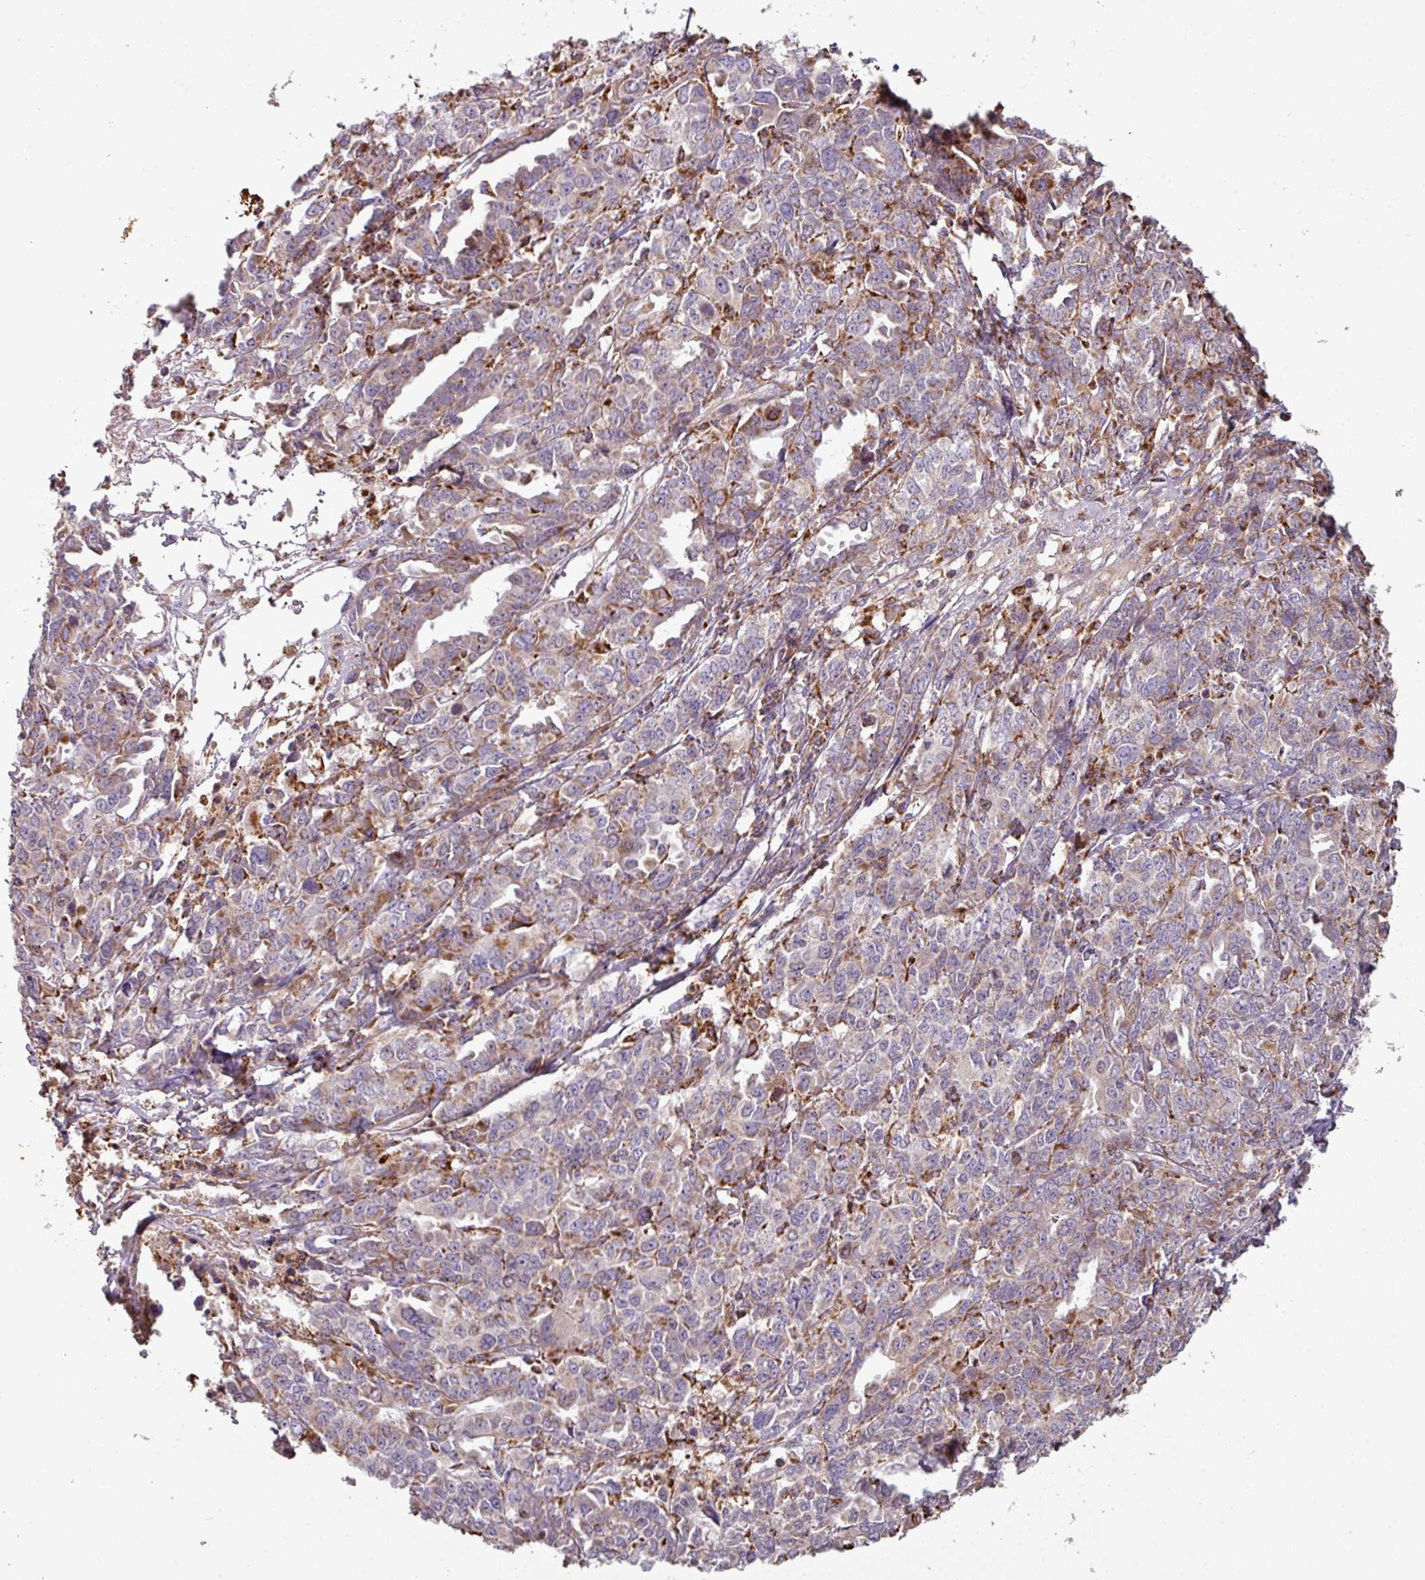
{"staining": {"intensity": "weak", "quantity": "25%-75%", "location": "cytoplasmic/membranous"}, "tissue": "ovarian cancer", "cell_type": "Tumor cells", "image_type": "cancer", "snomed": [{"axis": "morphology", "description": "Adenocarcinoma, NOS"}, {"axis": "morphology", "description": "Carcinoma, endometroid"}, {"axis": "topography", "description": "Ovary"}], "caption": "An image showing weak cytoplasmic/membranous positivity in approximately 25%-75% of tumor cells in ovarian cancer, as visualized by brown immunohistochemical staining.", "gene": "SQOR", "patient": {"sex": "female", "age": 72}}